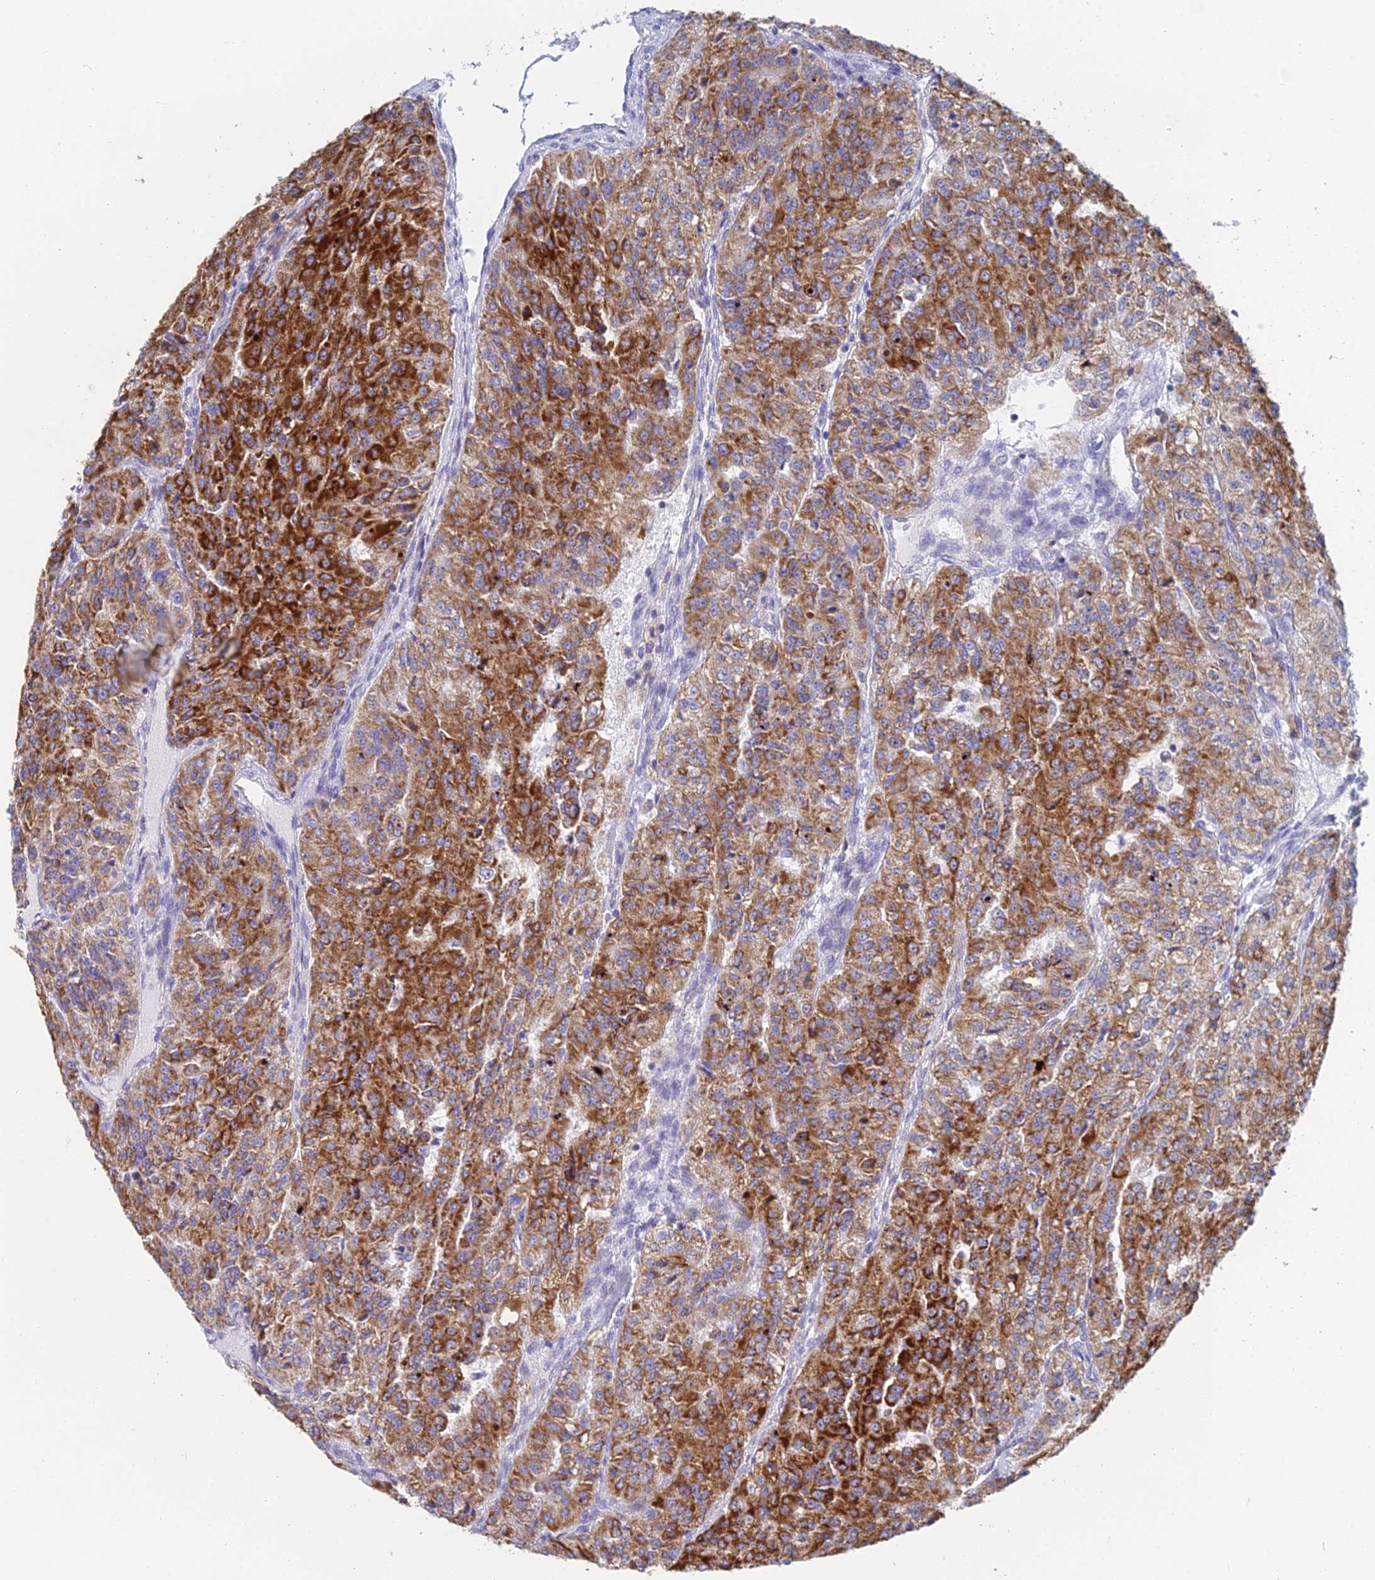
{"staining": {"intensity": "strong", "quantity": ">75%", "location": "cytoplasmic/membranous"}, "tissue": "renal cancer", "cell_type": "Tumor cells", "image_type": "cancer", "snomed": [{"axis": "morphology", "description": "Adenocarcinoma, NOS"}, {"axis": "topography", "description": "Kidney"}], "caption": "The image displays immunohistochemical staining of renal cancer. There is strong cytoplasmic/membranous staining is identified in approximately >75% of tumor cells. The protein is stained brown, and the nuclei are stained in blue (DAB (3,3'-diaminobenzidine) IHC with brightfield microscopy, high magnification).", "gene": "CRACR2B", "patient": {"sex": "female", "age": 63}}